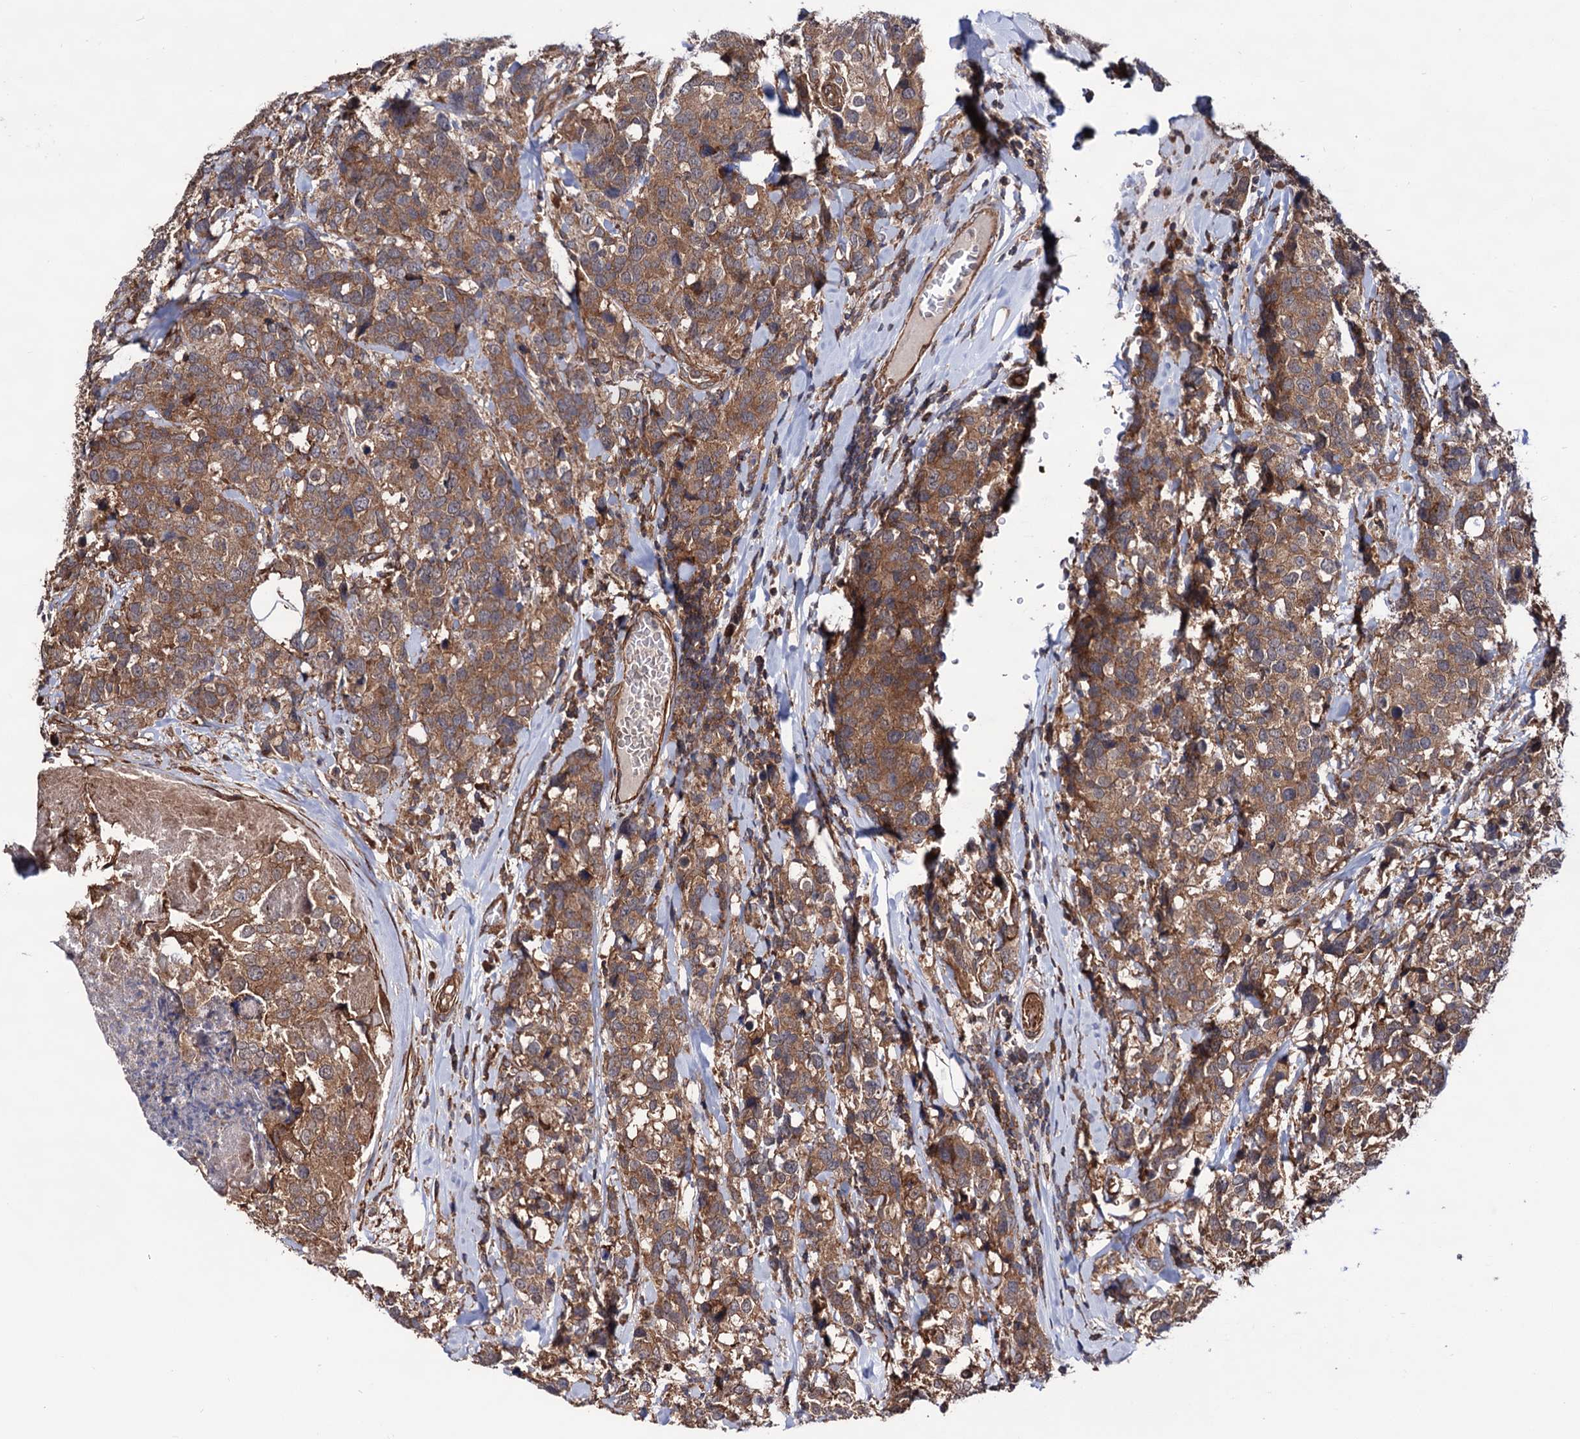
{"staining": {"intensity": "moderate", "quantity": ">75%", "location": "cytoplasmic/membranous"}, "tissue": "breast cancer", "cell_type": "Tumor cells", "image_type": "cancer", "snomed": [{"axis": "morphology", "description": "Lobular carcinoma"}, {"axis": "topography", "description": "Breast"}], "caption": "IHC image of neoplastic tissue: human breast cancer stained using immunohistochemistry (IHC) demonstrates medium levels of moderate protein expression localized specifically in the cytoplasmic/membranous of tumor cells, appearing as a cytoplasmic/membranous brown color.", "gene": "FERMT2", "patient": {"sex": "female", "age": 59}}